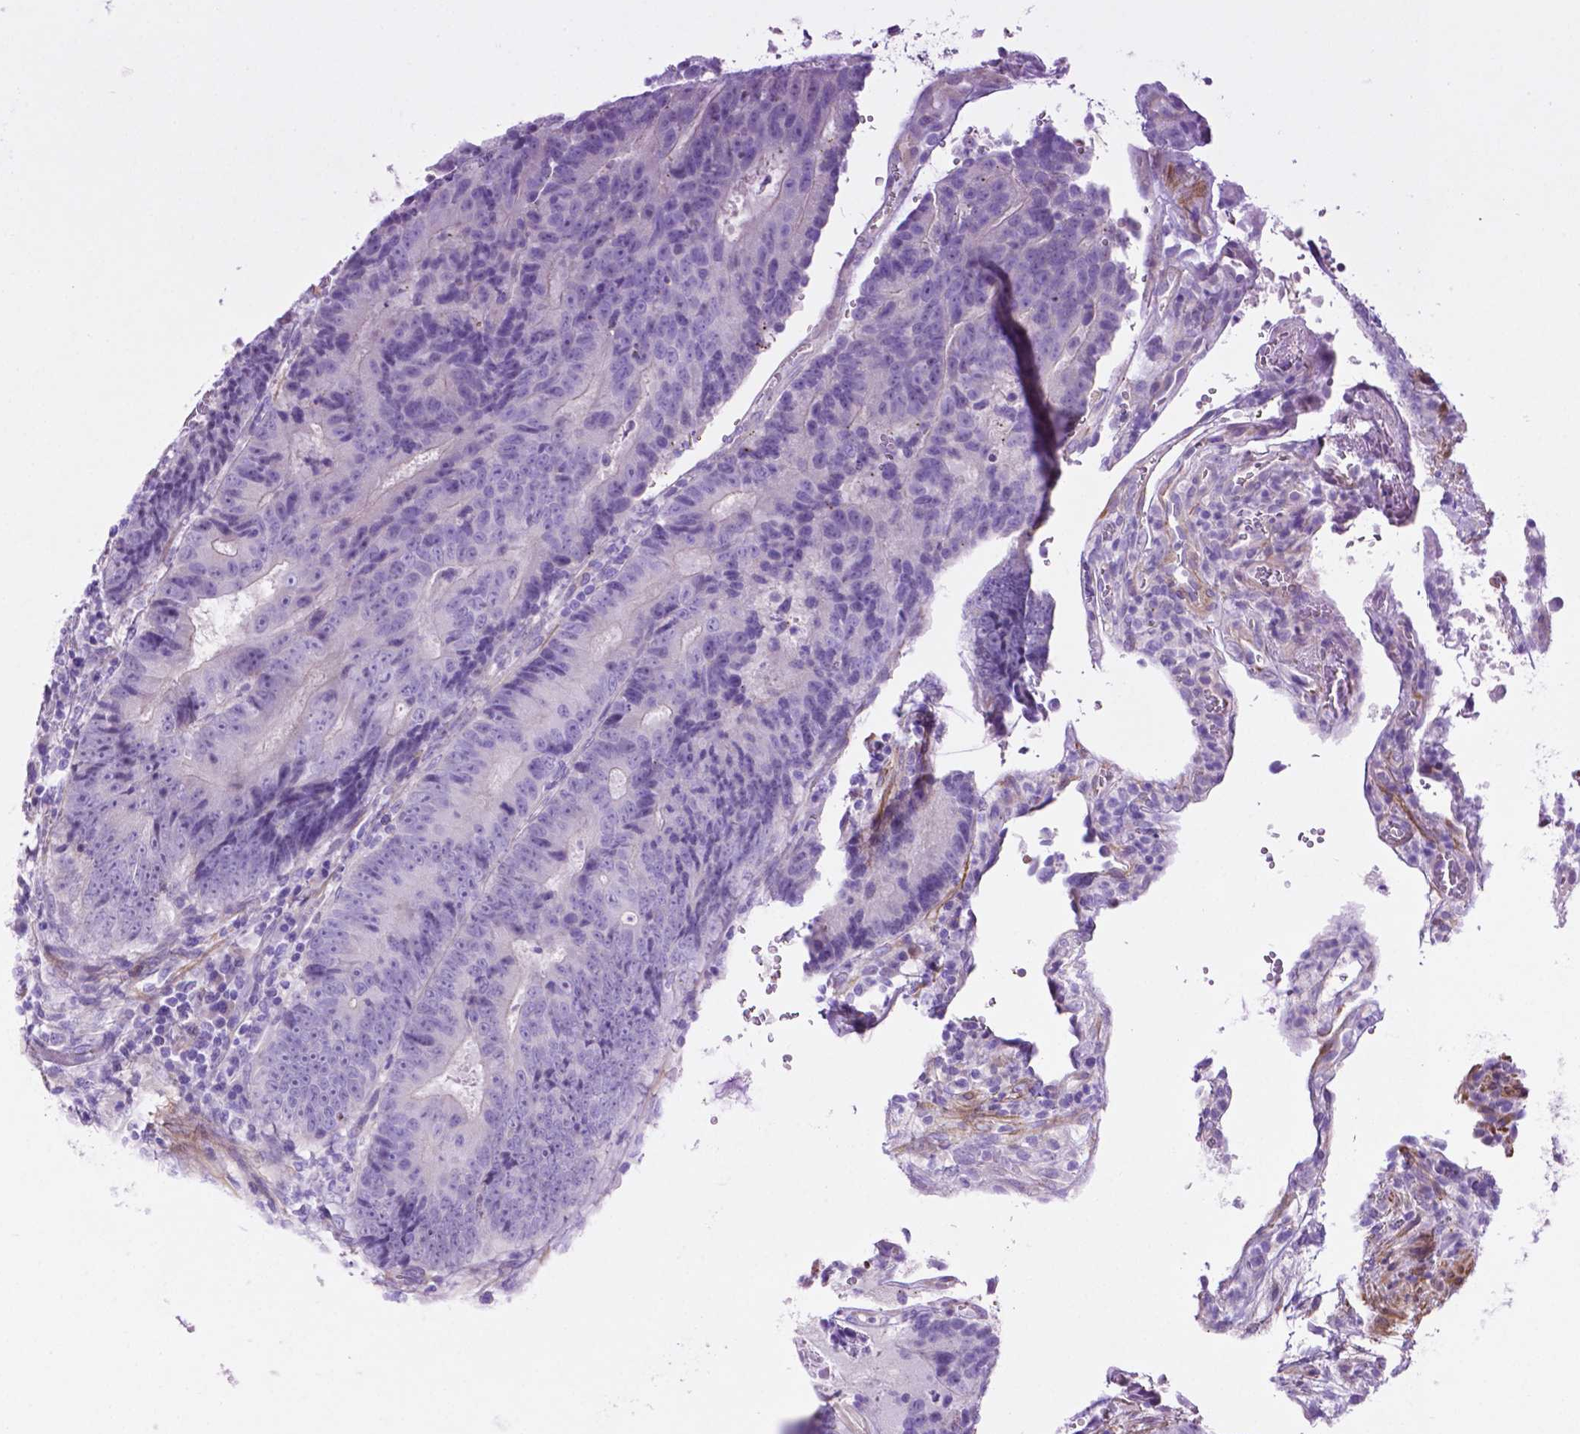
{"staining": {"intensity": "negative", "quantity": "none", "location": "none"}, "tissue": "colorectal cancer", "cell_type": "Tumor cells", "image_type": "cancer", "snomed": [{"axis": "morphology", "description": "Adenocarcinoma, NOS"}, {"axis": "topography", "description": "Colon"}], "caption": "The IHC histopathology image has no significant positivity in tumor cells of adenocarcinoma (colorectal) tissue. (Immunohistochemistry, brightfield microscopy, high magnification).", "gene": "ASPG", "patient": {"sex": "female", "age": 48}}